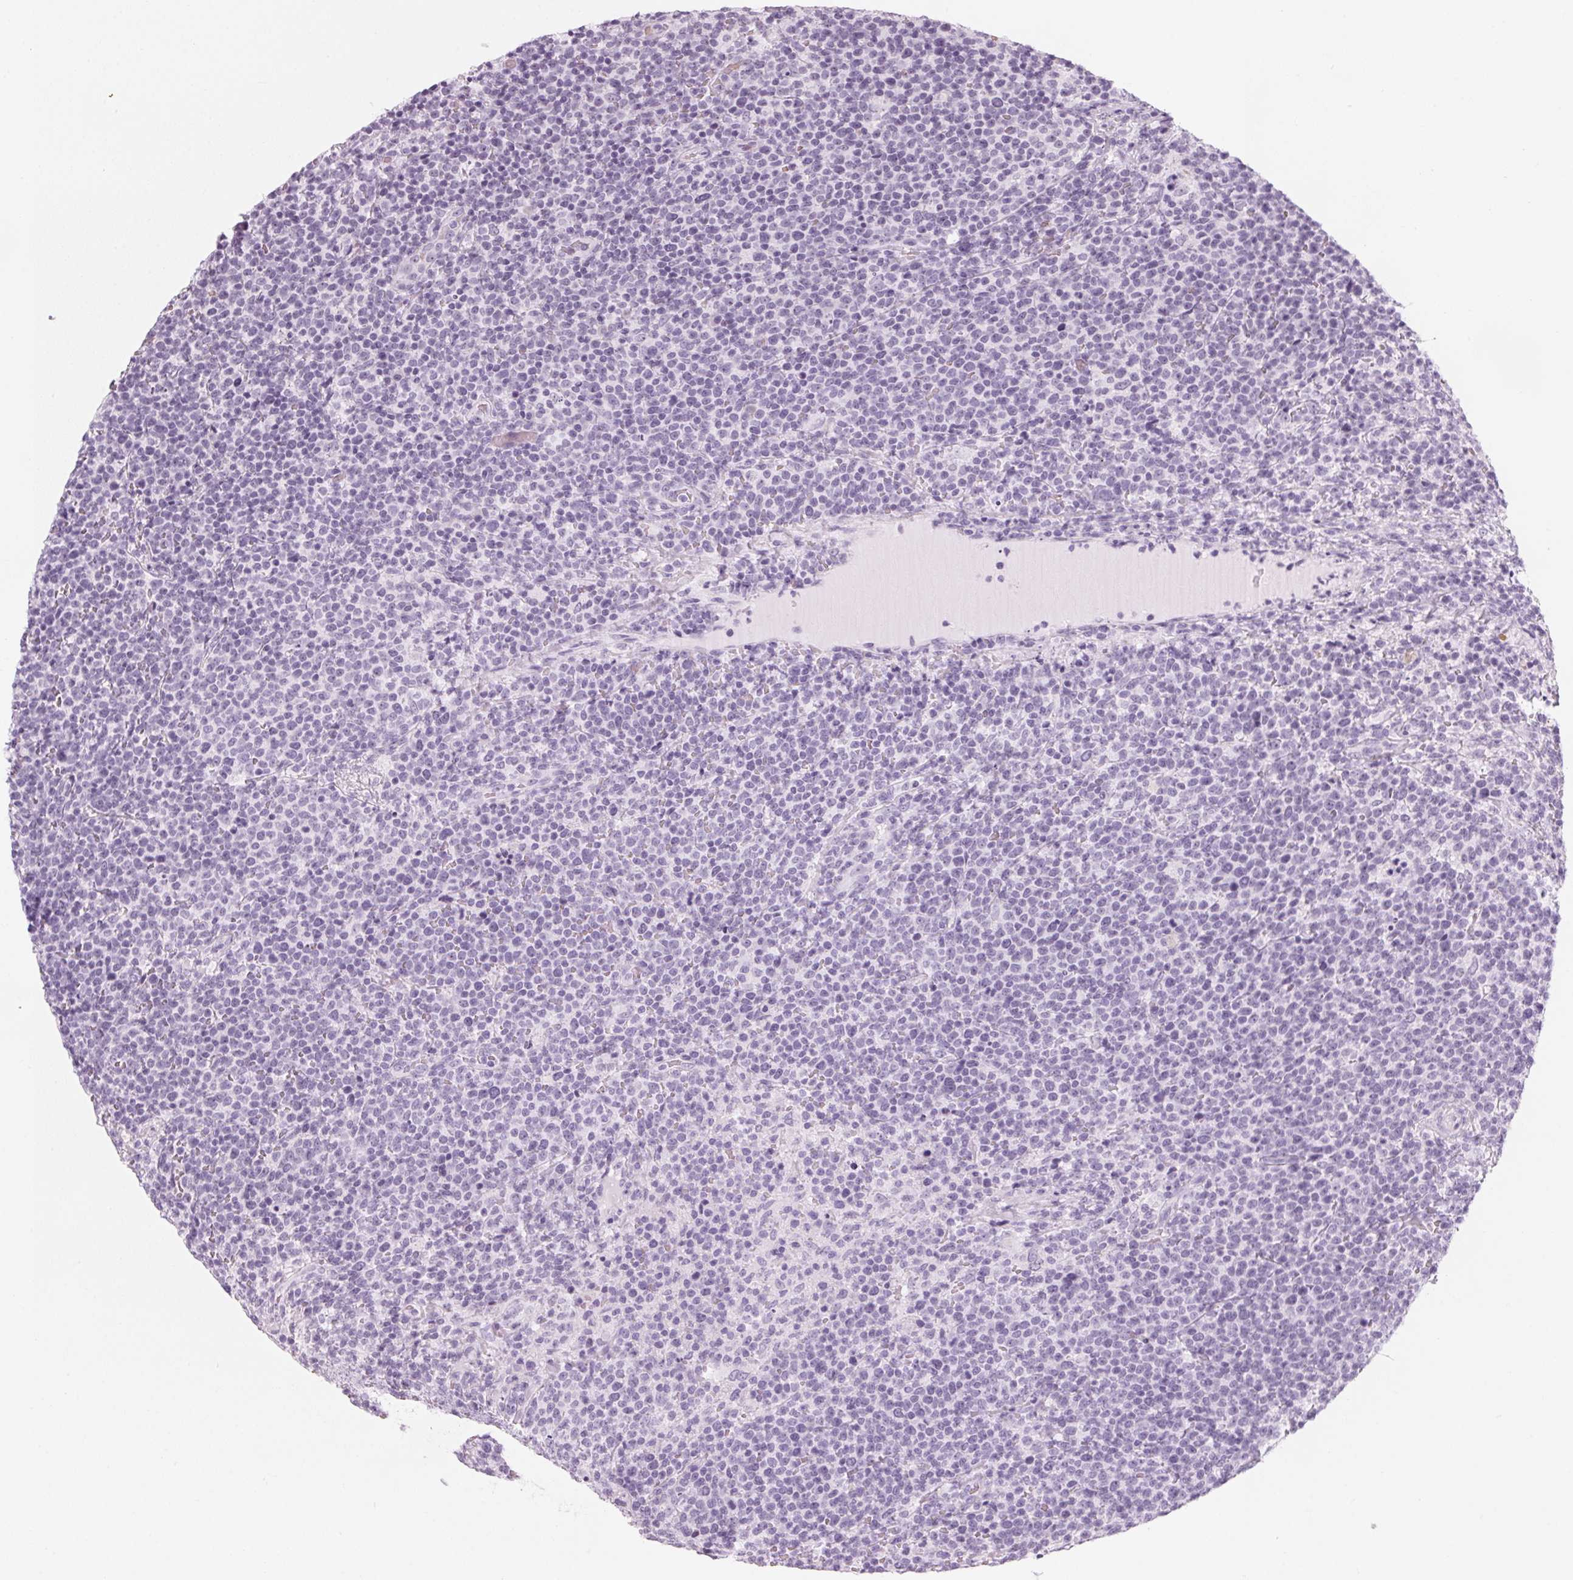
{"staining": {"intensity": "negative", "quantity": "none", "location": "none"}, "tissue": "lymphoma", "cell_type": "Tumor cells", "image_type": "cancer", "snomed": [{"axis": "morphology", "description": "Malignant lymphoma, non-Hodgkin's type, High grade"}, {"axis": "topography", "description": "Lymph node"}], "caption": "High power microscopy photomicrograph of an immunohistochemistry image of lymphoma, revealing no significant staining in tumor cells.", "gene": "DNTTIP2", "patient": {"sex": "male", "age": 61}}